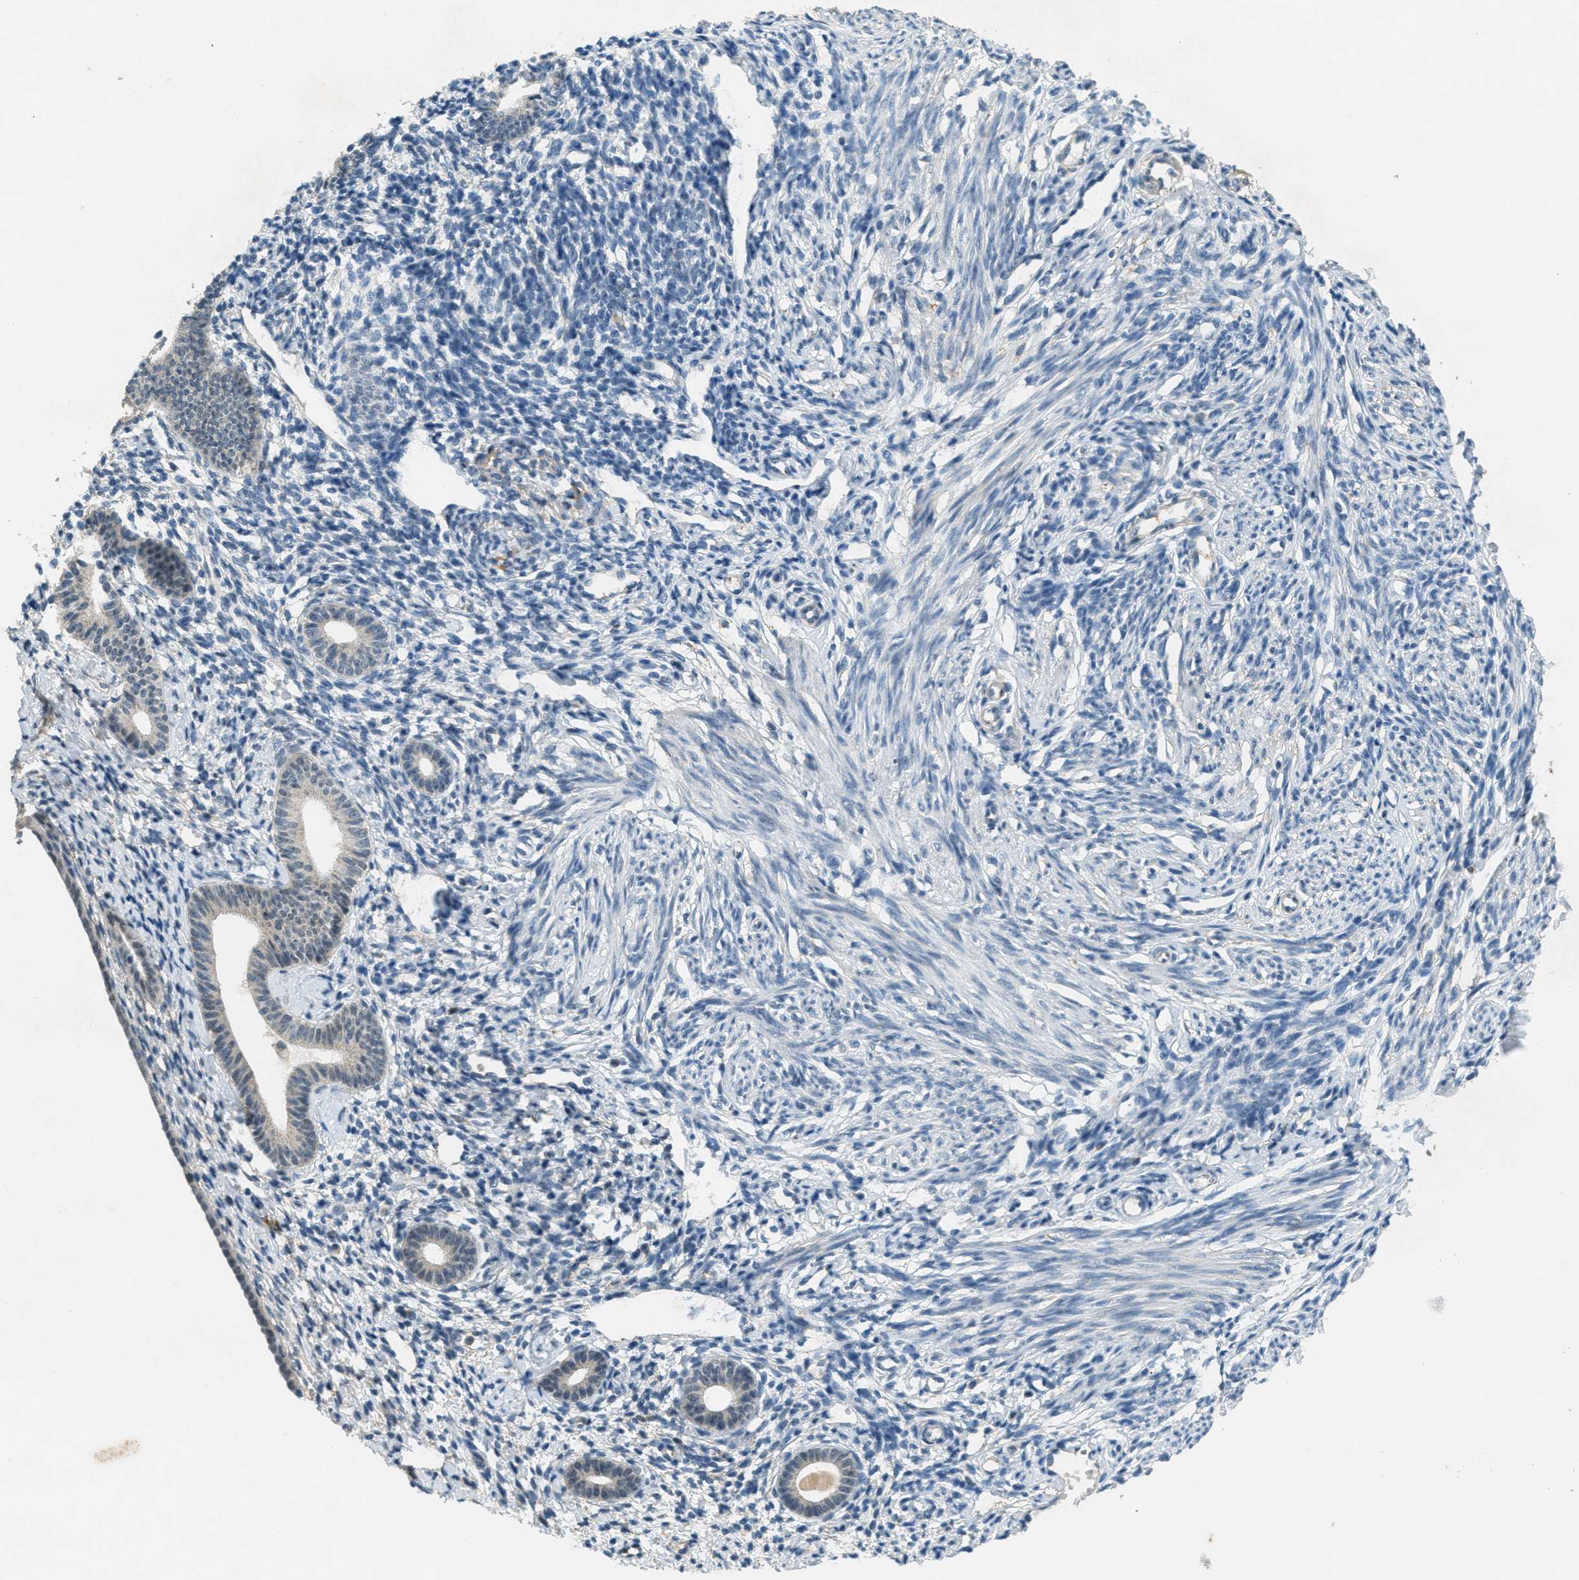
{"staining": {"intensity": "negative", "quantity": "none", "location": "none"}, "tissue": "endometrium", "cell_type": "Cells in endometrial stroma", "image_type": "normal", "snomed": [{"axis": "morphology", "description": "Normal tissue, NOS"}, {"axis": "topography", "description": "Endometrium"}], "caption": "Immunohistochemistry (IHC) image of benign human endometrium stained for a protein (brown), which shows no expression in cells in endometrial stroma.", "gene": "TCF20", "patient": {"sex": "female", "age": 71}}